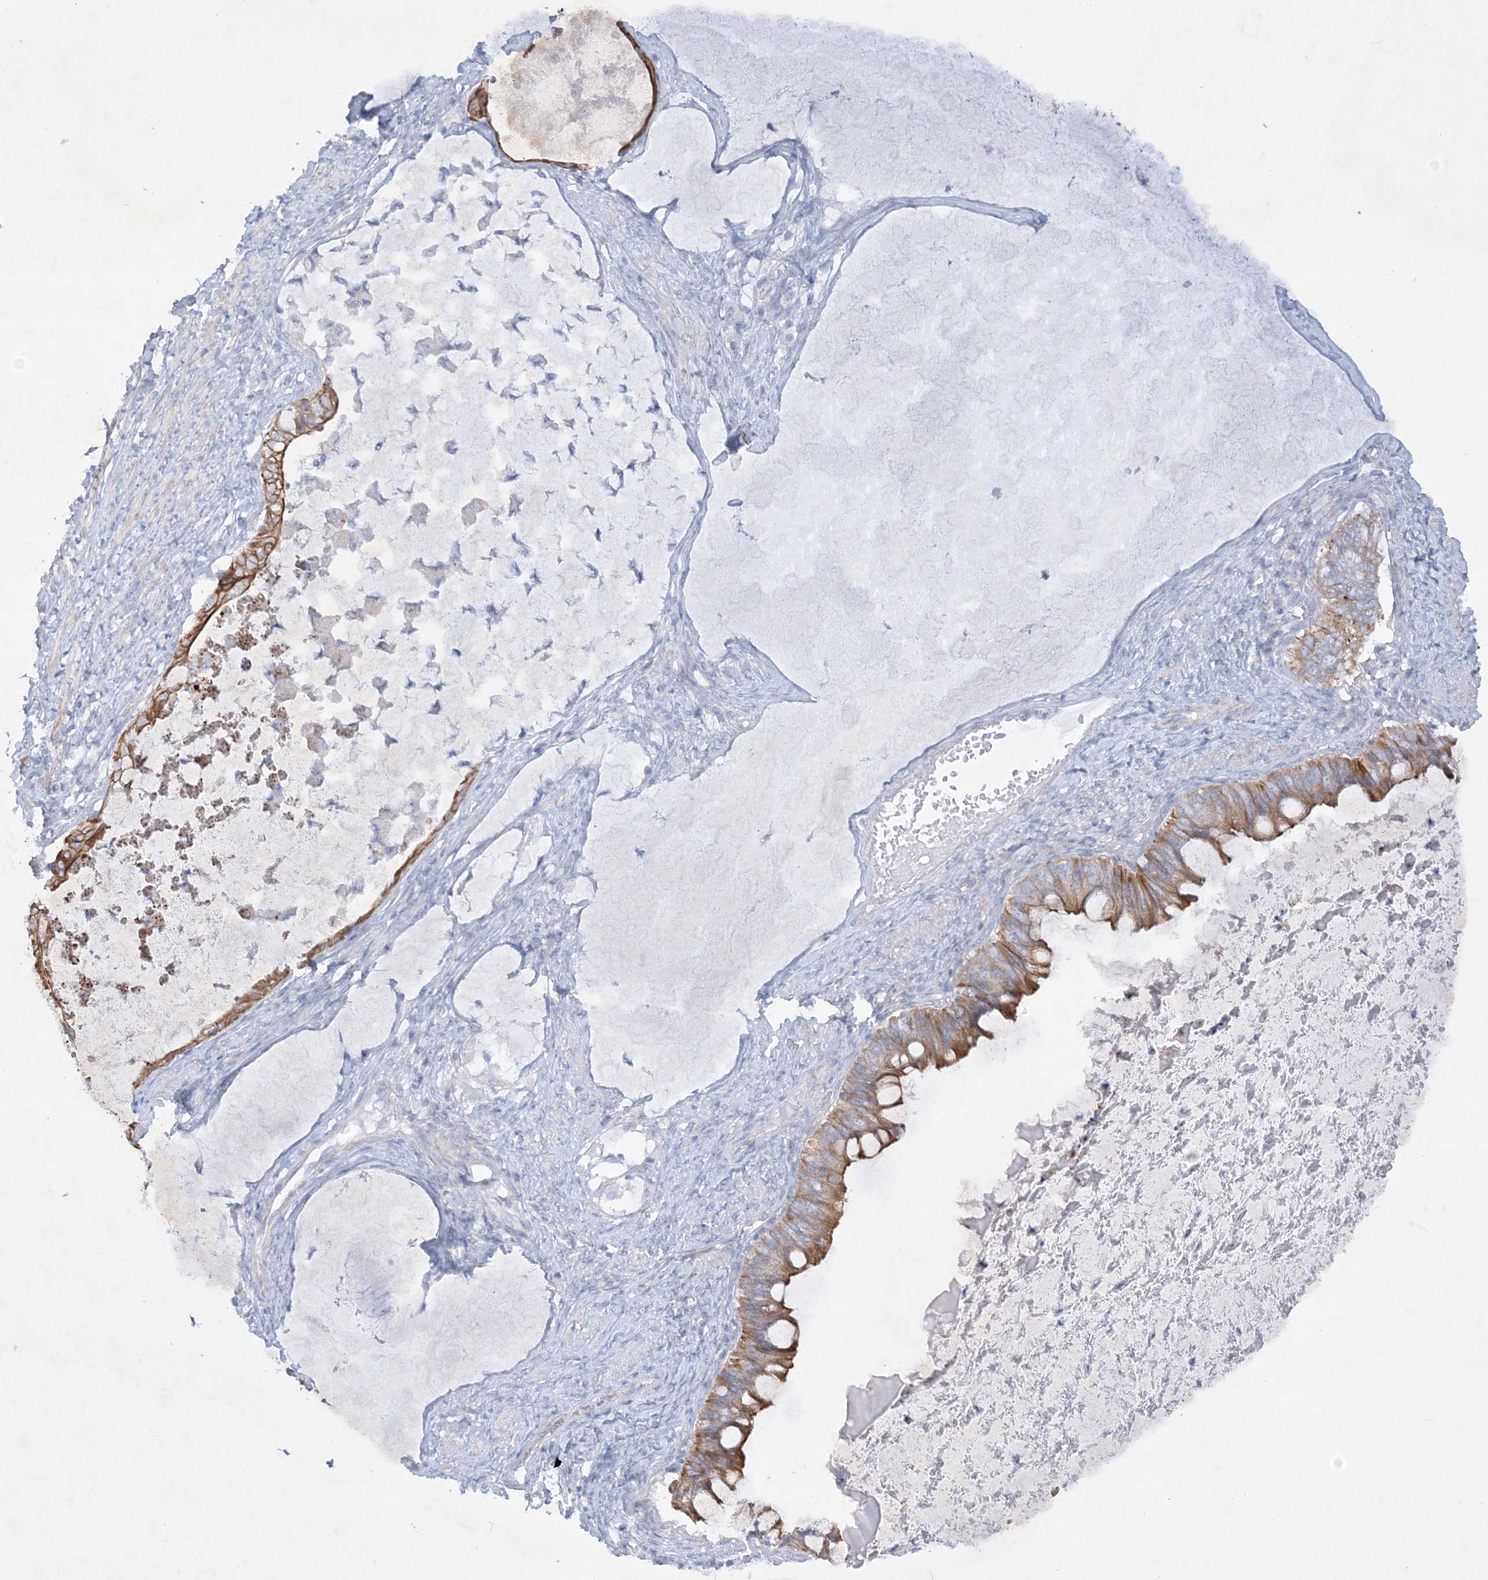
{"staining": {"intensity": "moderate", "quantity": ">75%", "location": "cytoplasmic/membranous"}, "tissue": "ovarian cancer", "cell_type": "Tumor cells", "image_type": "cancer", "snomed": [{"axis": "morphology", "description": "Cystadenocarcinoma, mucinous, NOS"}, {"axis": "topography", "description": "Ovary"}], "caption": "Immunohistochemical staining of mucinous cystadenocarcinoma (ovarian) demonstrates moderate cytoplasmic/membranous protein positivity in about >75% of tumor cells.", "gene": "FARSB", "patient": {"sex": "female", "age": 61}}